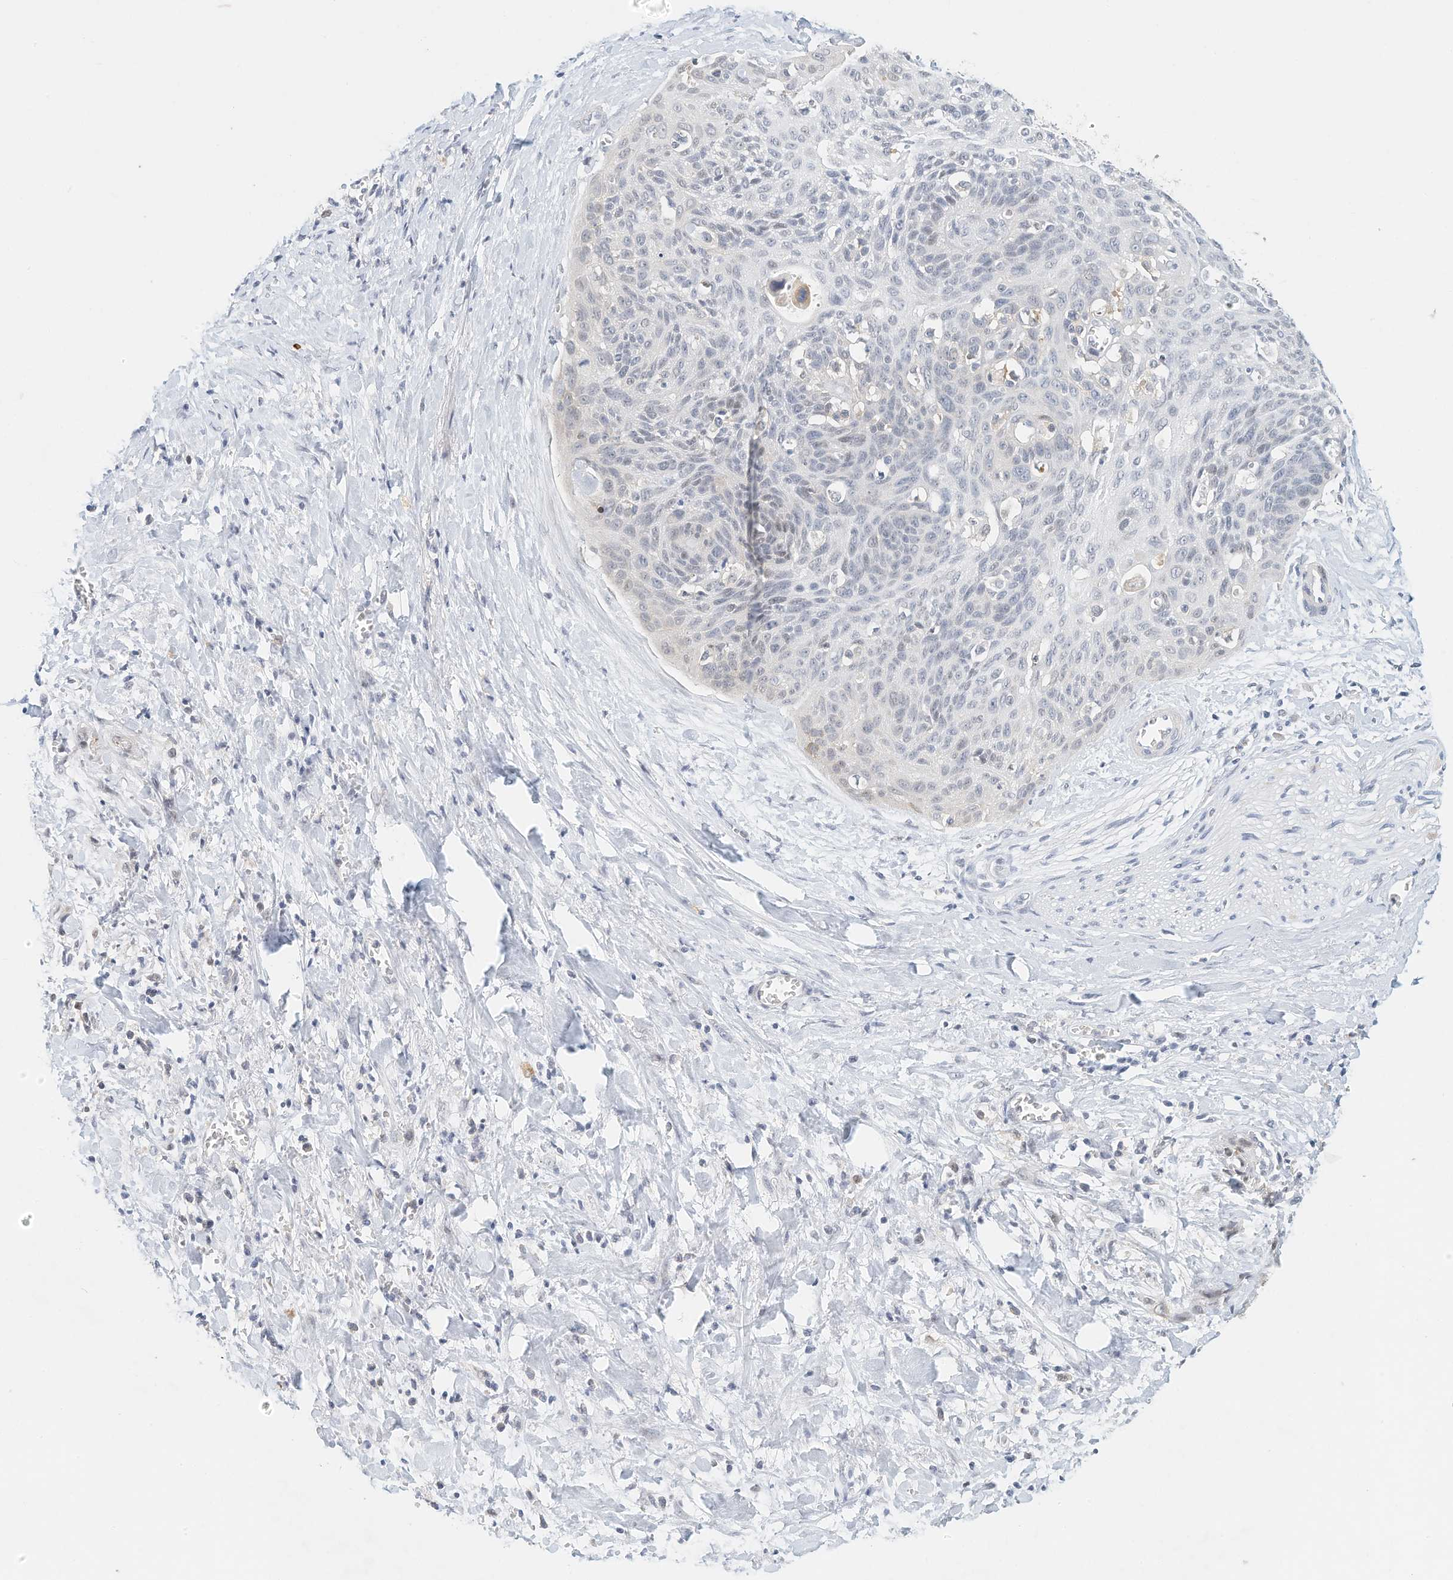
{"staining": {"intensity": "negative", "quantity": "none", "location": "none"}, "tissue": "cervical cancer", "cell_type": "Tumor cells", "image_type": "cancer", "snomed": [{"axis": "morphology", "description": "Squamous cell carcinoma, NOS"}, {"axis": "topography", "description": "Cervix"}], "caption": "The histopathology image shows no staining of tumor cells in cervical squamous cell carcinoma.", "gene": "MICAL1", "patient": {"sex": "female", "age": 55}}